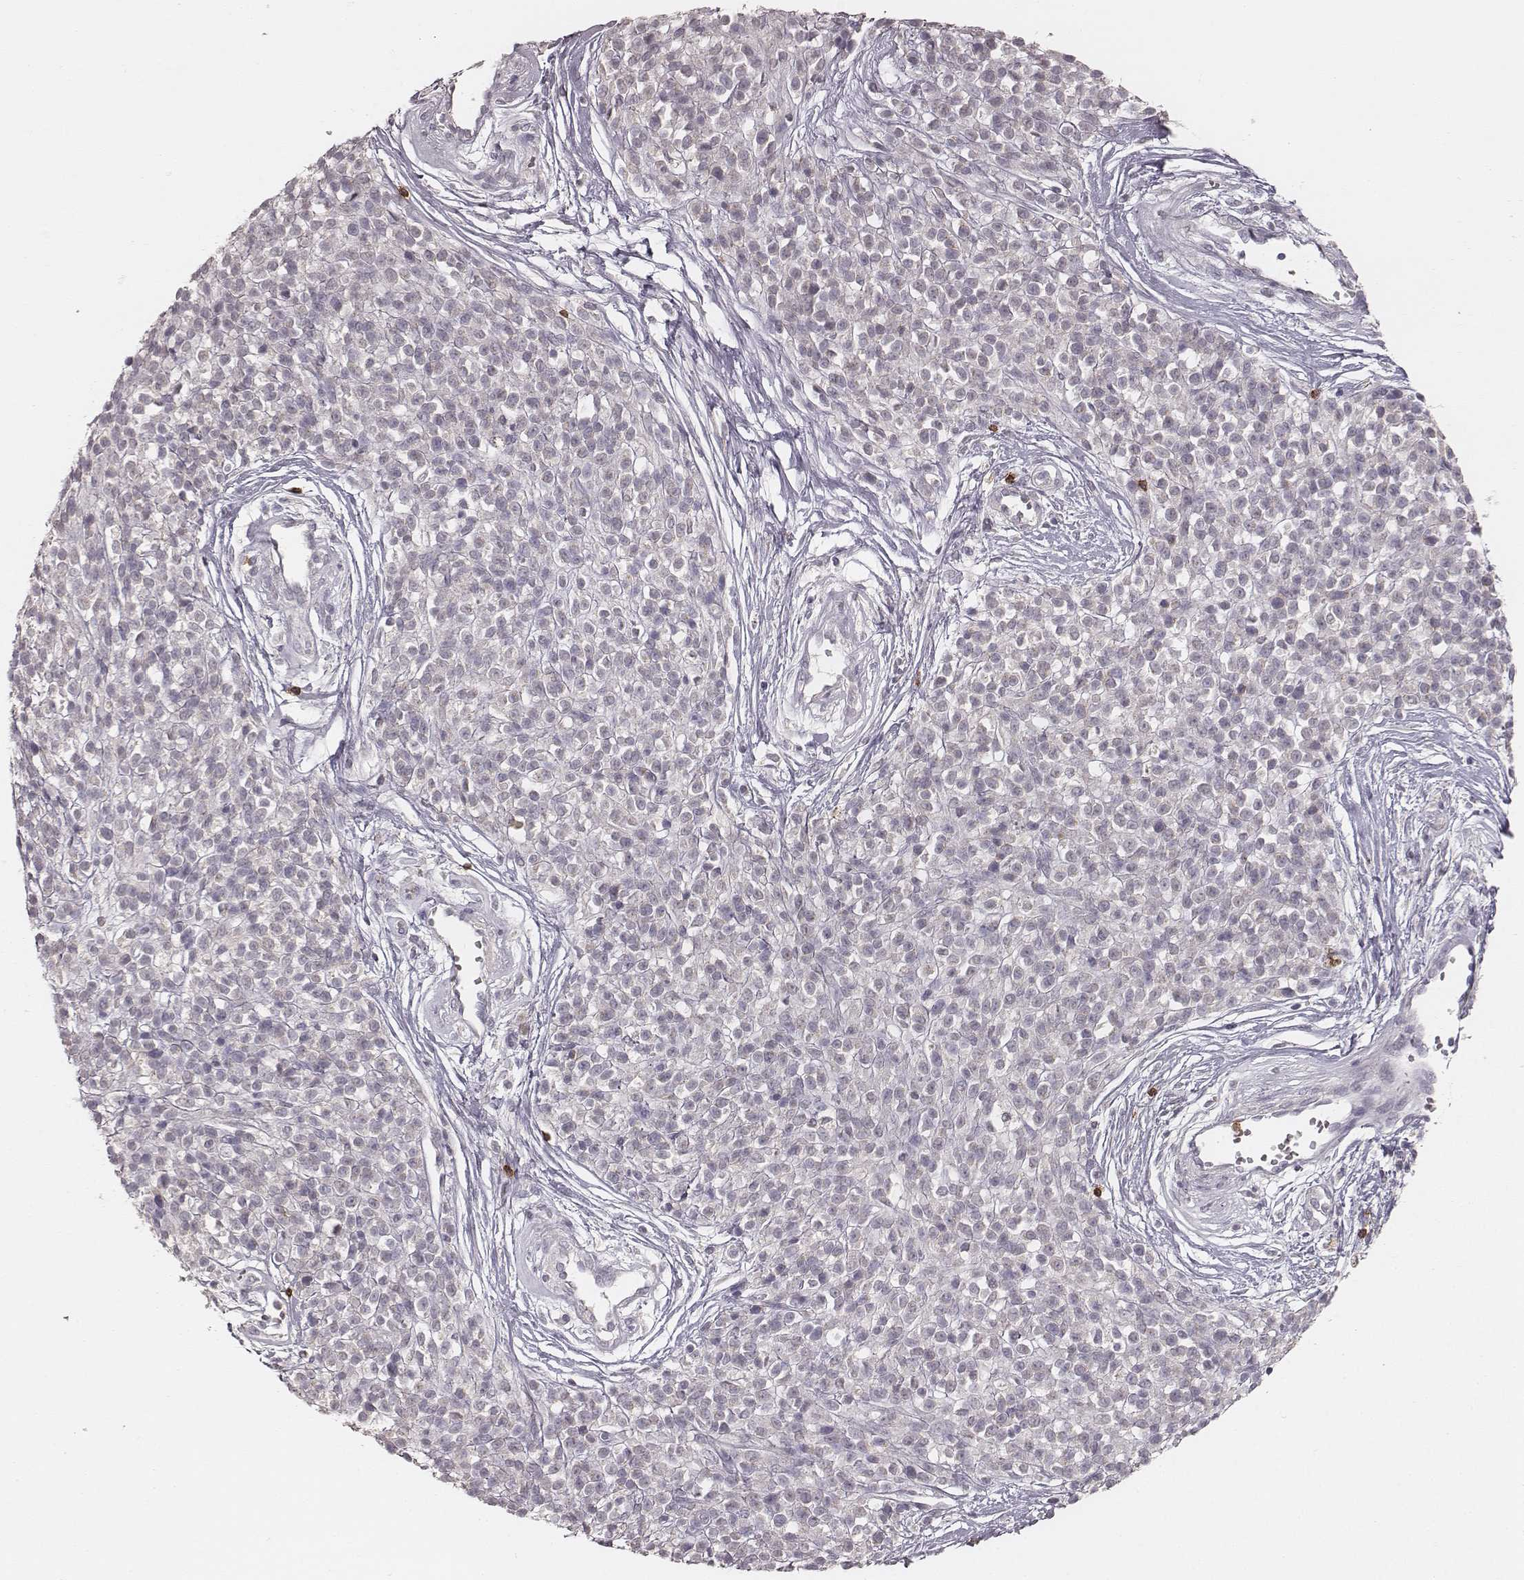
{"staining": {"intensity": "negative", "quantity": "none", "location": "none"}, "tissue": "melanoma", "cell_type": "Tumor cells", "image_type": "cancer", "snomed": [{"axis": "morphology", "description": "Malignant melanoma, NOS"}, {"axis": "topography", "description": "Skin"}, {"axis": "topography", "description": "Skin of trunk"}], "caption": "DAB (3,3'-diaminobenzidine) immunohistochemical staining of human melanoma demonstrates no significant expression in tumor cells.", "gene": "CD8A", "patient": {"sex": "male", "age": 74}}